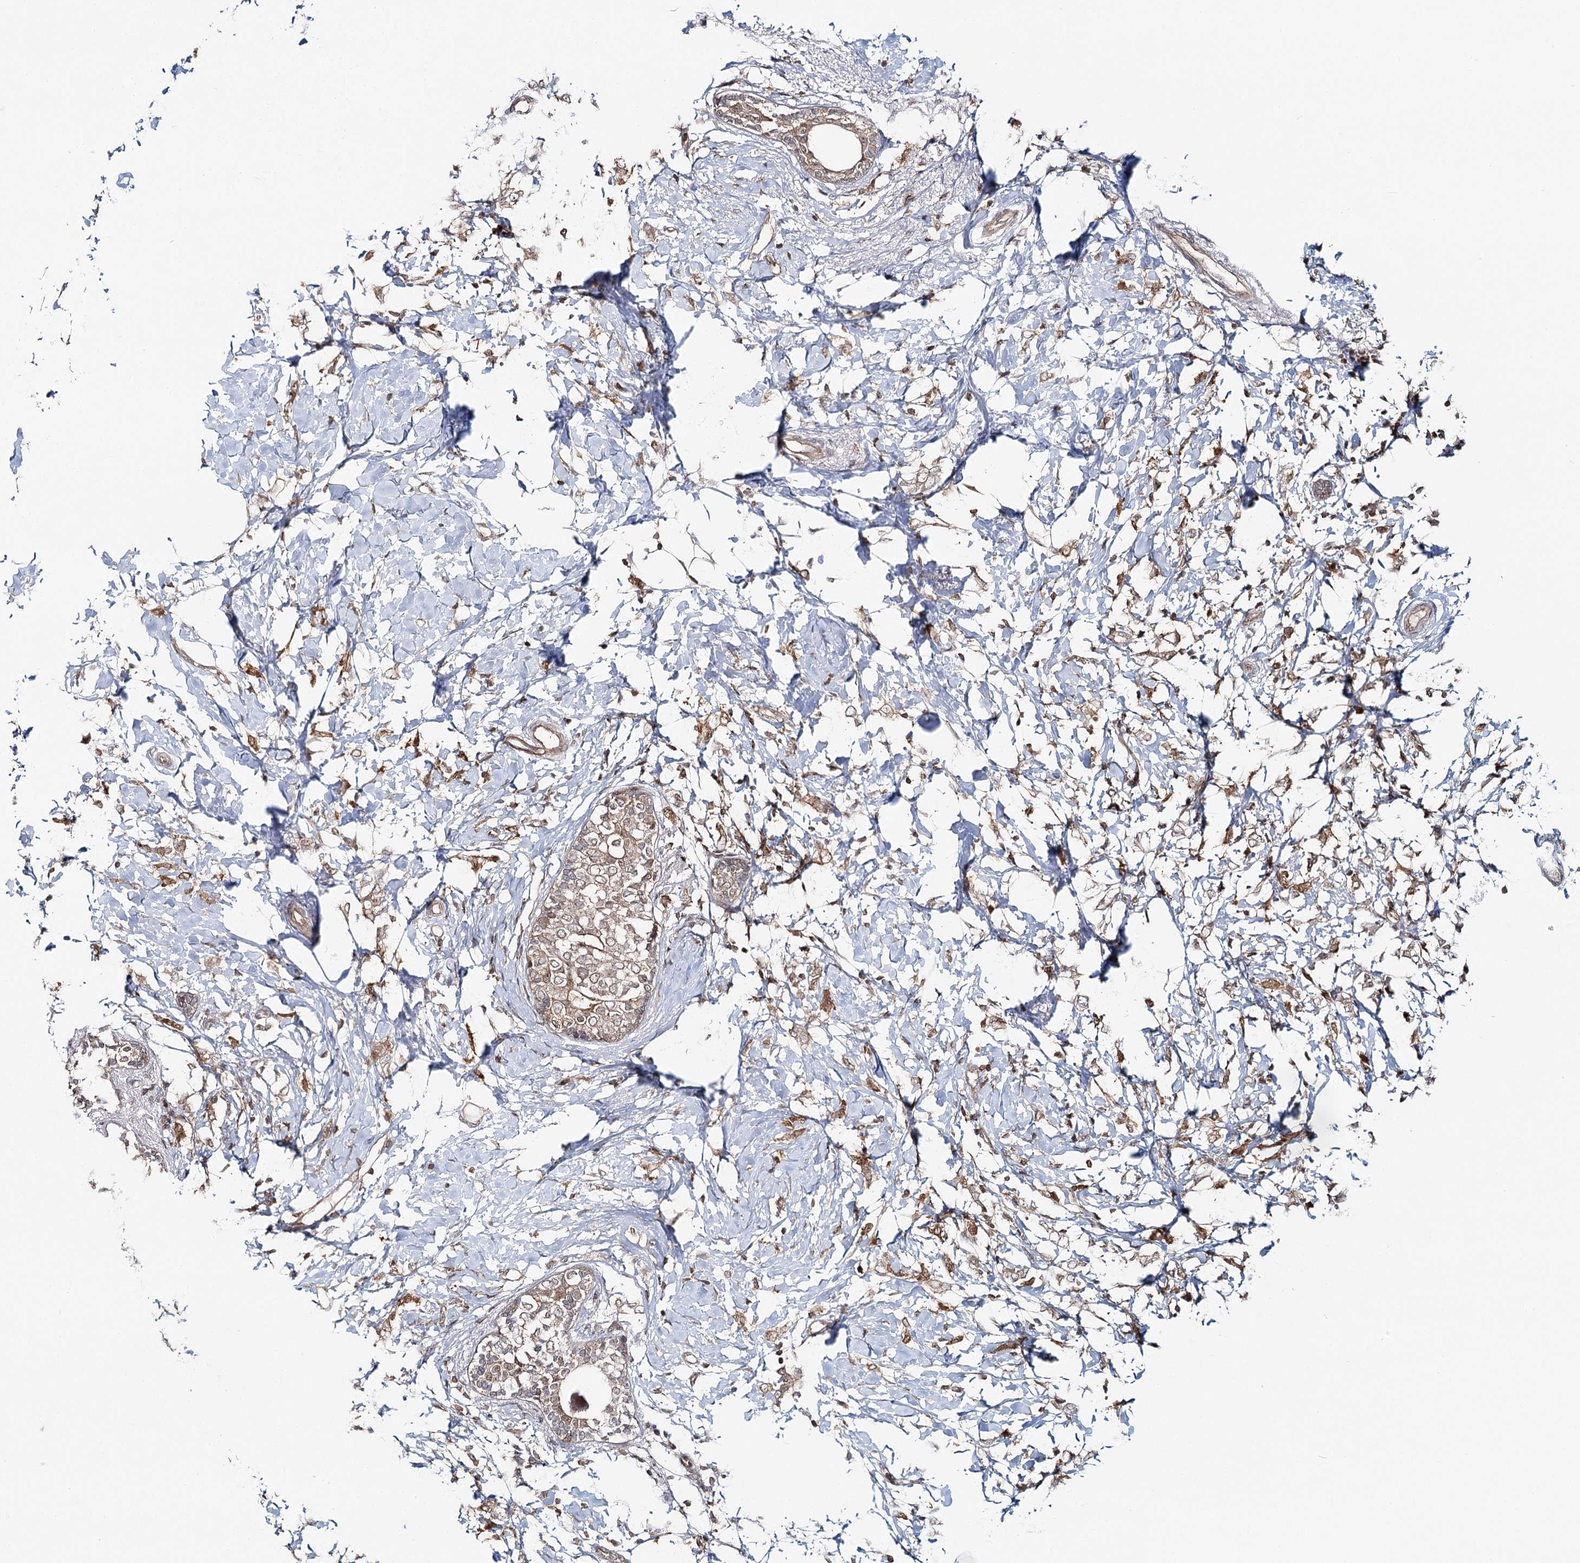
{"staining": {"intensity": "moderate", "quantity": ">75%", "location": "cytoplasmic/membranous,nuclear"}, "tissue": "breast cancer", "cell_type": "Tumor cells", "image_type": "cancer", "snomed": [{"axis": "morphology", "description": "Normal tissue, NOS"}, {"axis": "morphology", "description": "Lobular carcinoma"}, {"axis": "topography", "description": "Breast"}], "caption": "Human lobular carcinoma (breast) stained for a protein (brown) exhibits moderate cytoplasmic/membranous and nuclear positive expression in approximately >75% of tumor cells.", "gene": "FAM120B", "patient": {"sex": "female", "age": 47}}